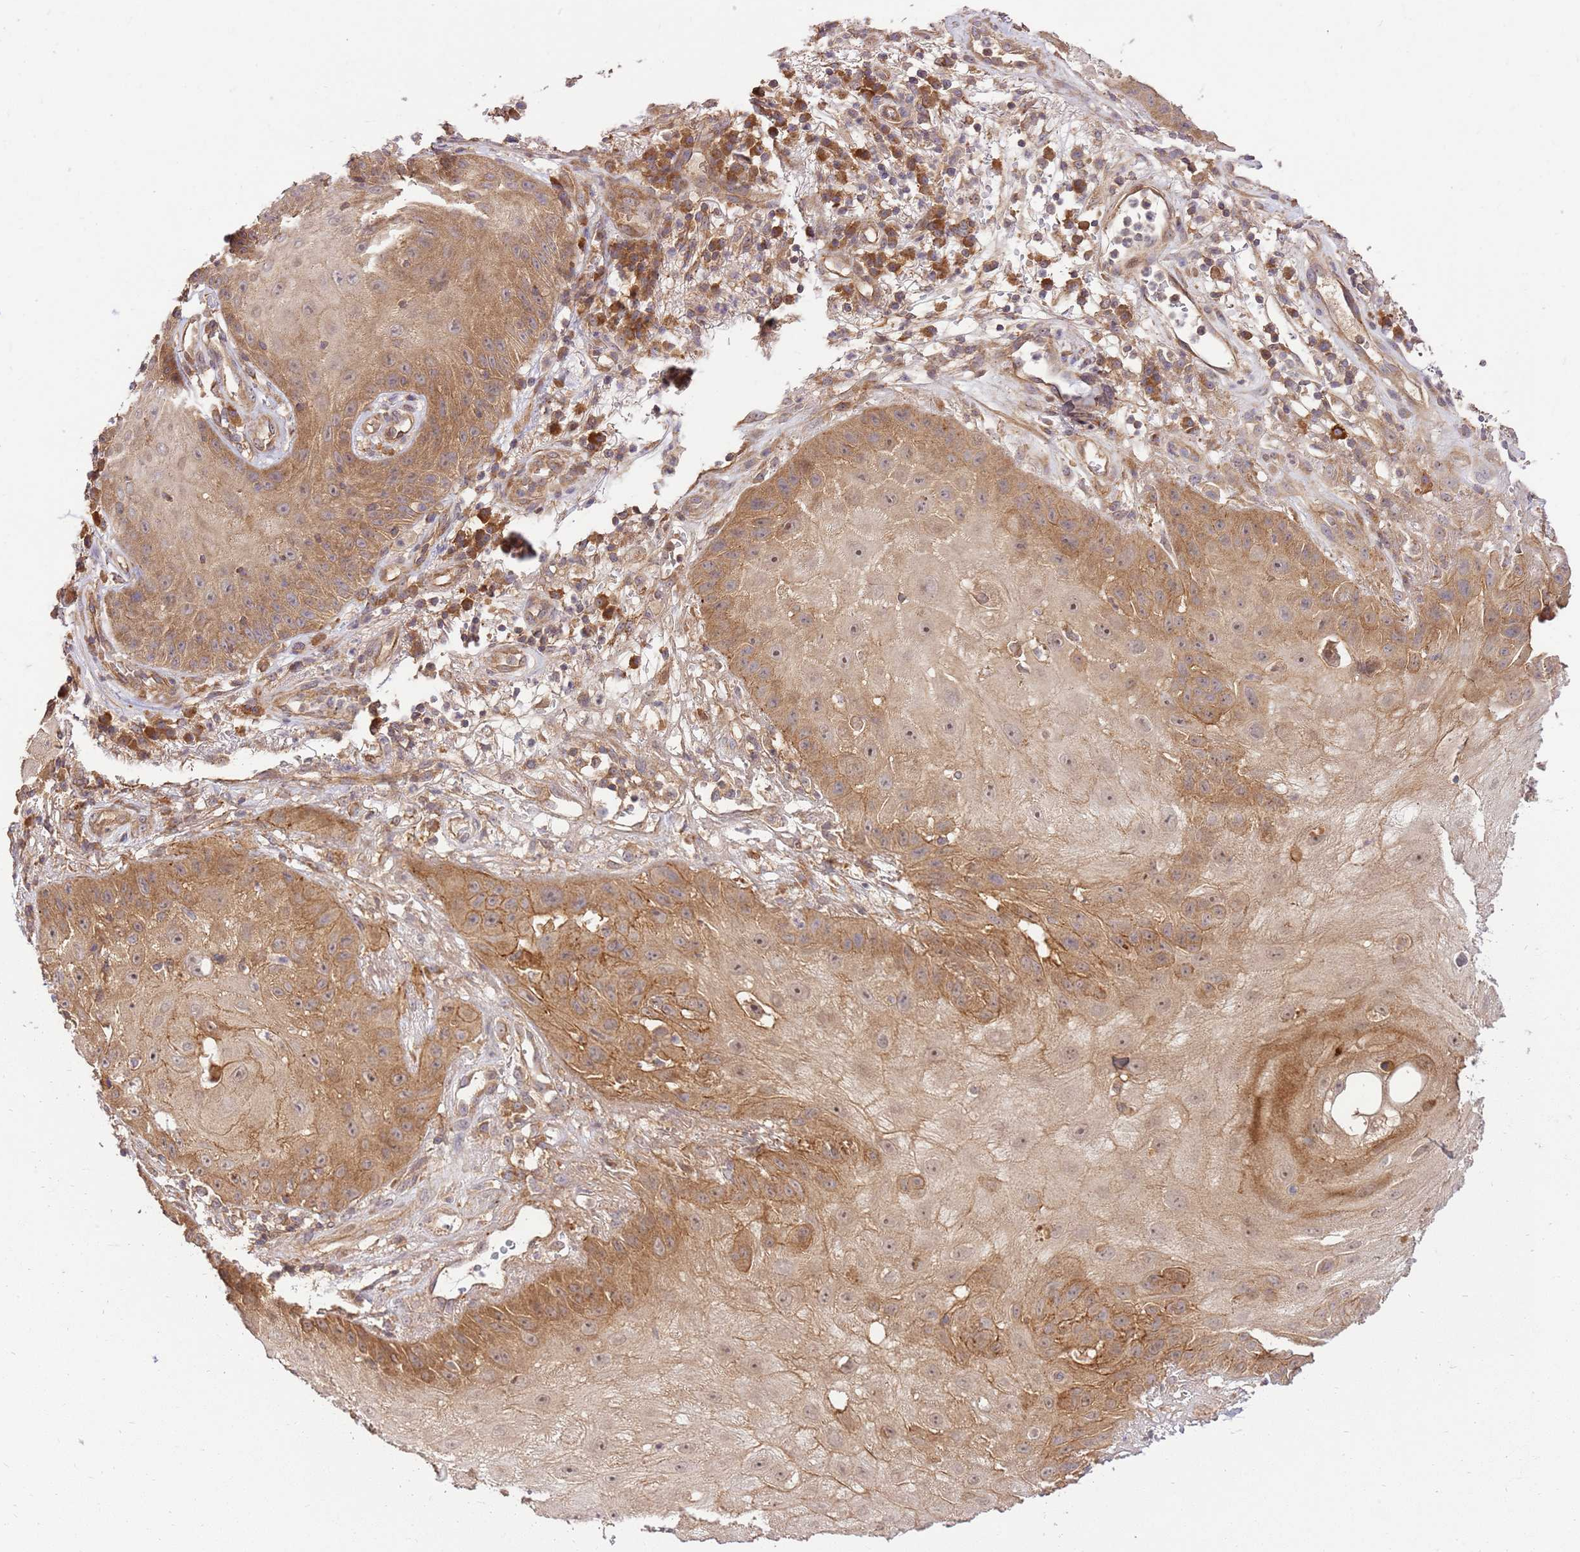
{"staining": {"intensity": "moderate", "quantity": ">75%", "location": "cytoplasmic/membranous"}, "tissue": "skin cancer", "cell_type": "Tumor cells", "image_type": "cancer", "snomed": [{"axis": "morphology", "description": "Squamous cell carcinoma, NOS"}, {"axis": "topography", "description": "Skin"}], "caption": "Brown immunohistochemical staining in human skin cancer (squamous cell carcinoma) exhibits moderate cytoplasmic/membranous positivity in about >75% of tumor cells.", "gene": "GAREM1", "patient": {"sex": "male", "age": 70}}